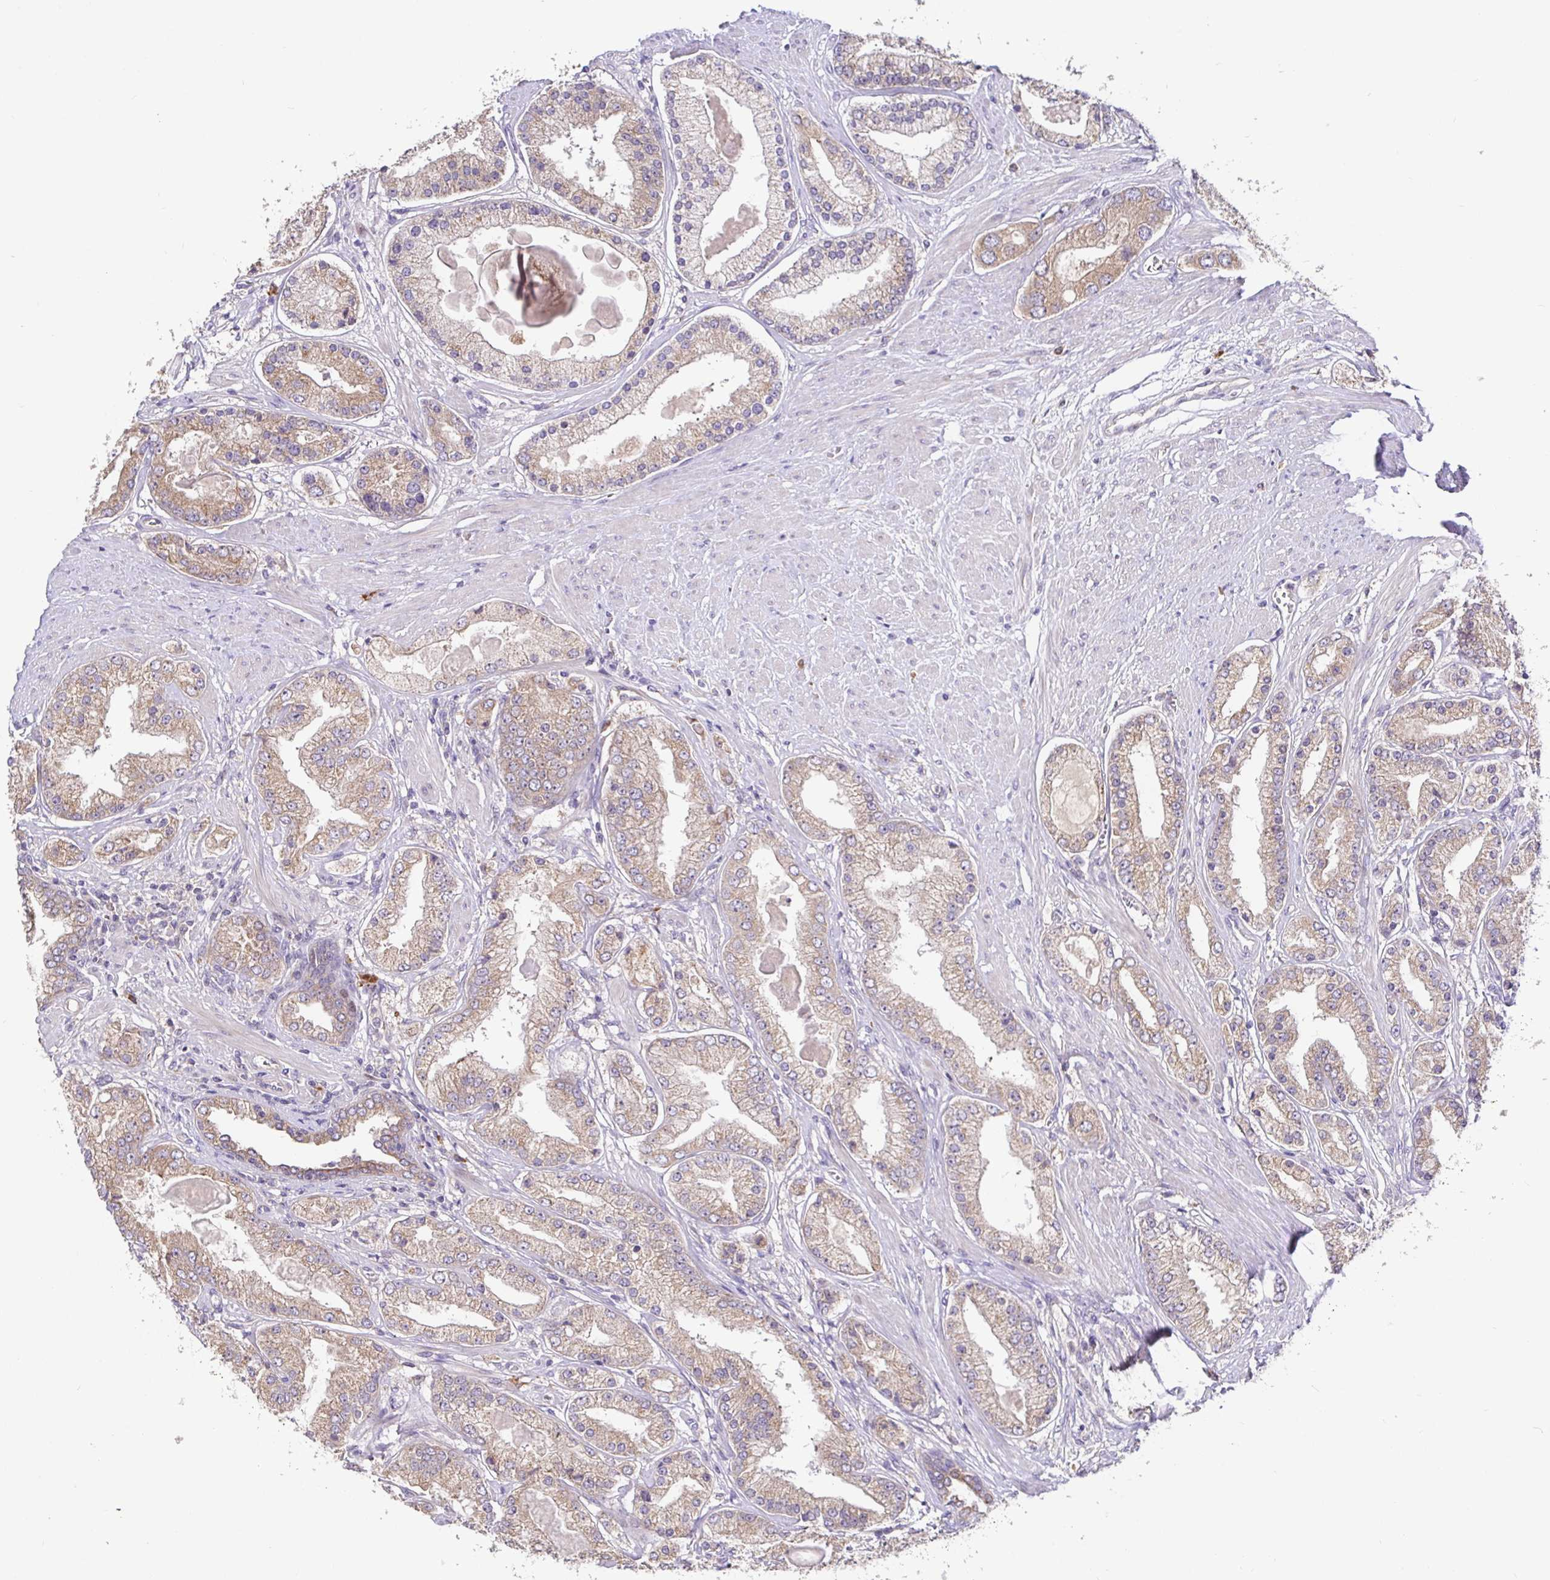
{"staining": {"intensity": "weak", "quantity": "25%-75%", "location": "cytoplasmic/membranous"}, "tissue": "prostate cancer", "cell_type": "Tumor cells", "image_type": "cancer", "snomed": [{"axis": "morphology", "description": "Adenocarcinoma, High grade"}, {"axis": "topography", "description": "Prostate"}], "caption": "Weak cytoplasmic/membranous protein positivity is identified in about 25%-75% of tumor cells in prostate cancer (high-grade adenocarcinoma).", "gene": "ELP1", "patient": {"sex": "male", "age": 67}}